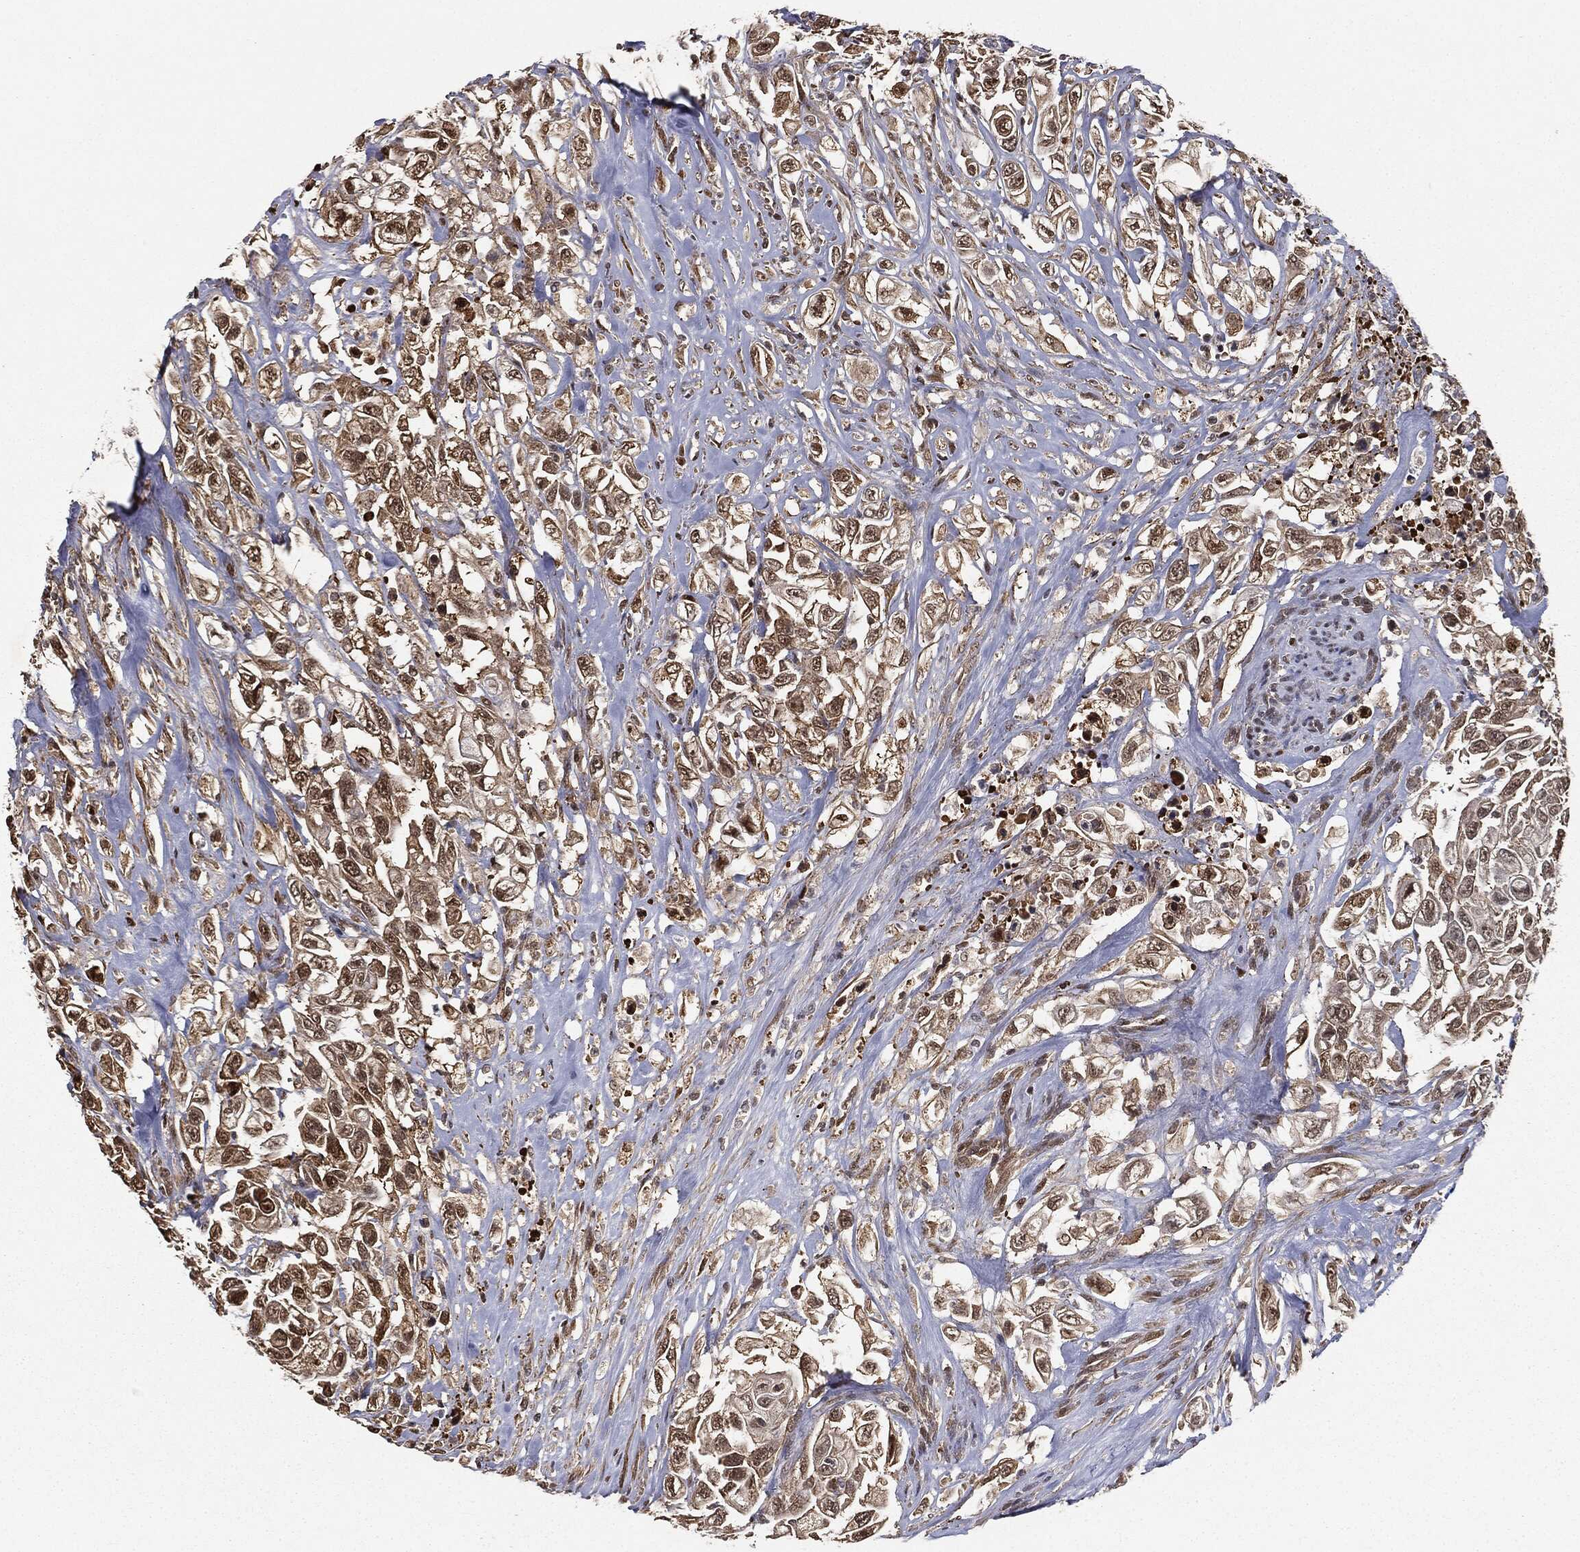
{"staining": {"intensity": "moderate", "quantity": "25%-75%", "location": "cytoplasmic/membranous,nuclear"}, "tissue": "urothelial cancer", "cell_type": "Tumor cells", "image_type": "cancer", "snomed": [{"axis": "morphology", "description": "Urothelial carcinoma, High grade"}, {"axis": "topography", "description": "Urinary bladder"}], "caption": "Urothelial cancer stained for a protein shows moderate cytoplasmic/membranous and nuclear positivity in tumor cells.", "gene": "ZNHIT6", "patient": {"sex": "female", "age": 56}}